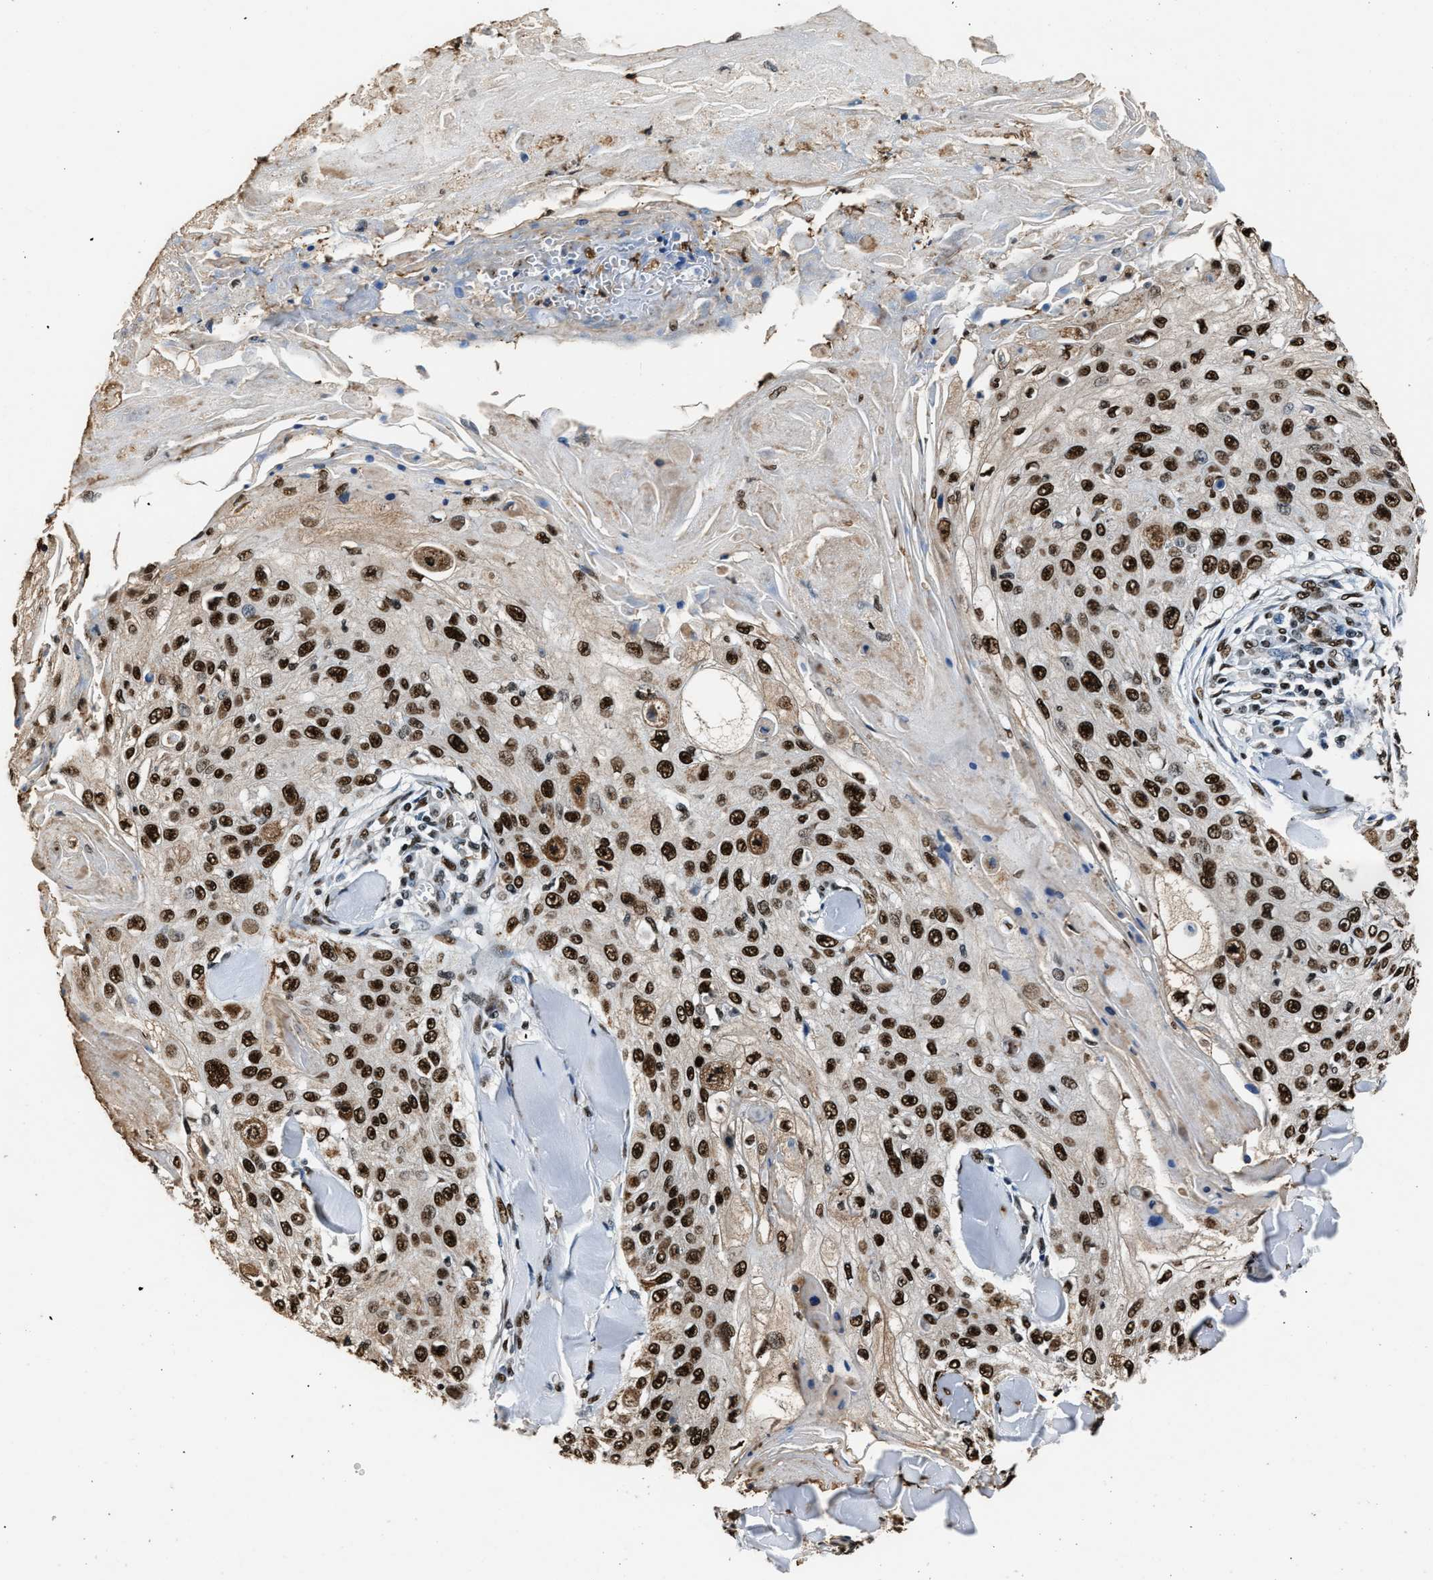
{"staining": {"intensity": "strong", "quantity": ">75%", "location": "nuclear"}, "tissue": "skin cancer", "cell_type": "Tumor cells", "image_type": "cancer", "snomed": [{"axis": "morphology", "description": "Squamous cell carcinoma, NOS"}, {"axis": "topography", "description": "Skin"}], "caption": "There is high levels of strong nuclear staining in tumor cells of skin cancer (squamous cell carcinoma), as demonstrated by immunohistochemical staining (brown color).", "gene": "SAFB", "patient": {"sex": "male", "age": 86}}